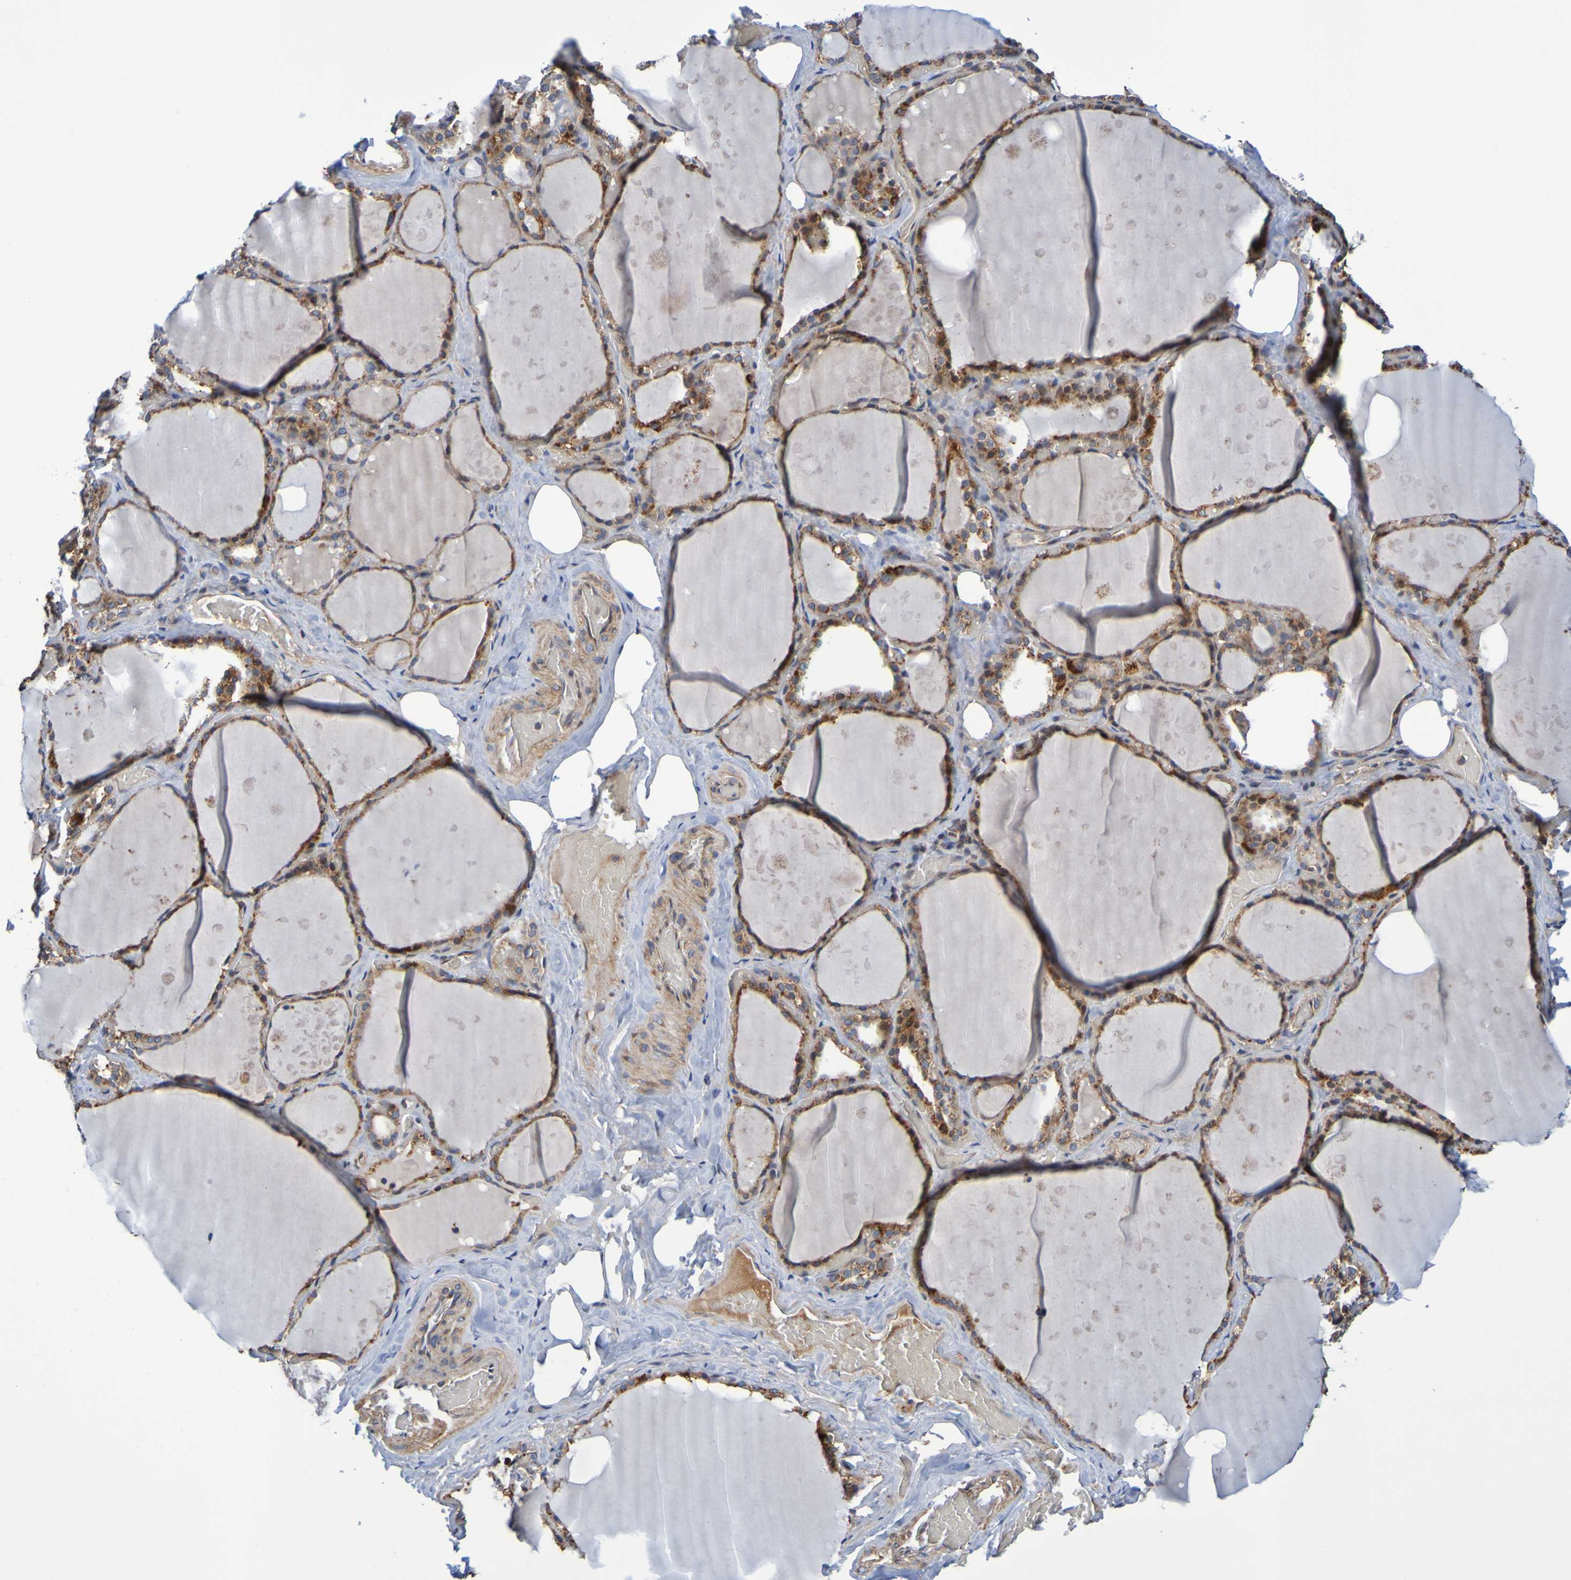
{"staining": {"intensity": "strong", "quantity": ">75%", "location": "cytoplasmic/membranous"}, "tissue": "thyroid gland", "cell_type": "Glandular cells", "image_type": "normal", "snomed": [{"axis": "morphology", "description": "Normal tissue, NOS"}, {"axis": "topography", "description": "Thyroid gland"}], "caption": "DAB immunohistochemical staining of normal human thyroid gland reveals strong cytoplasmic/membranous protein staining in approximately >75% of glandular cells. (DAB (3,3'-diaminobenzidine) = brown stain, brightfield microscopy at high magnification).", "gene": "CCDC51", "patient": {"sex": "male", "age": 61}}